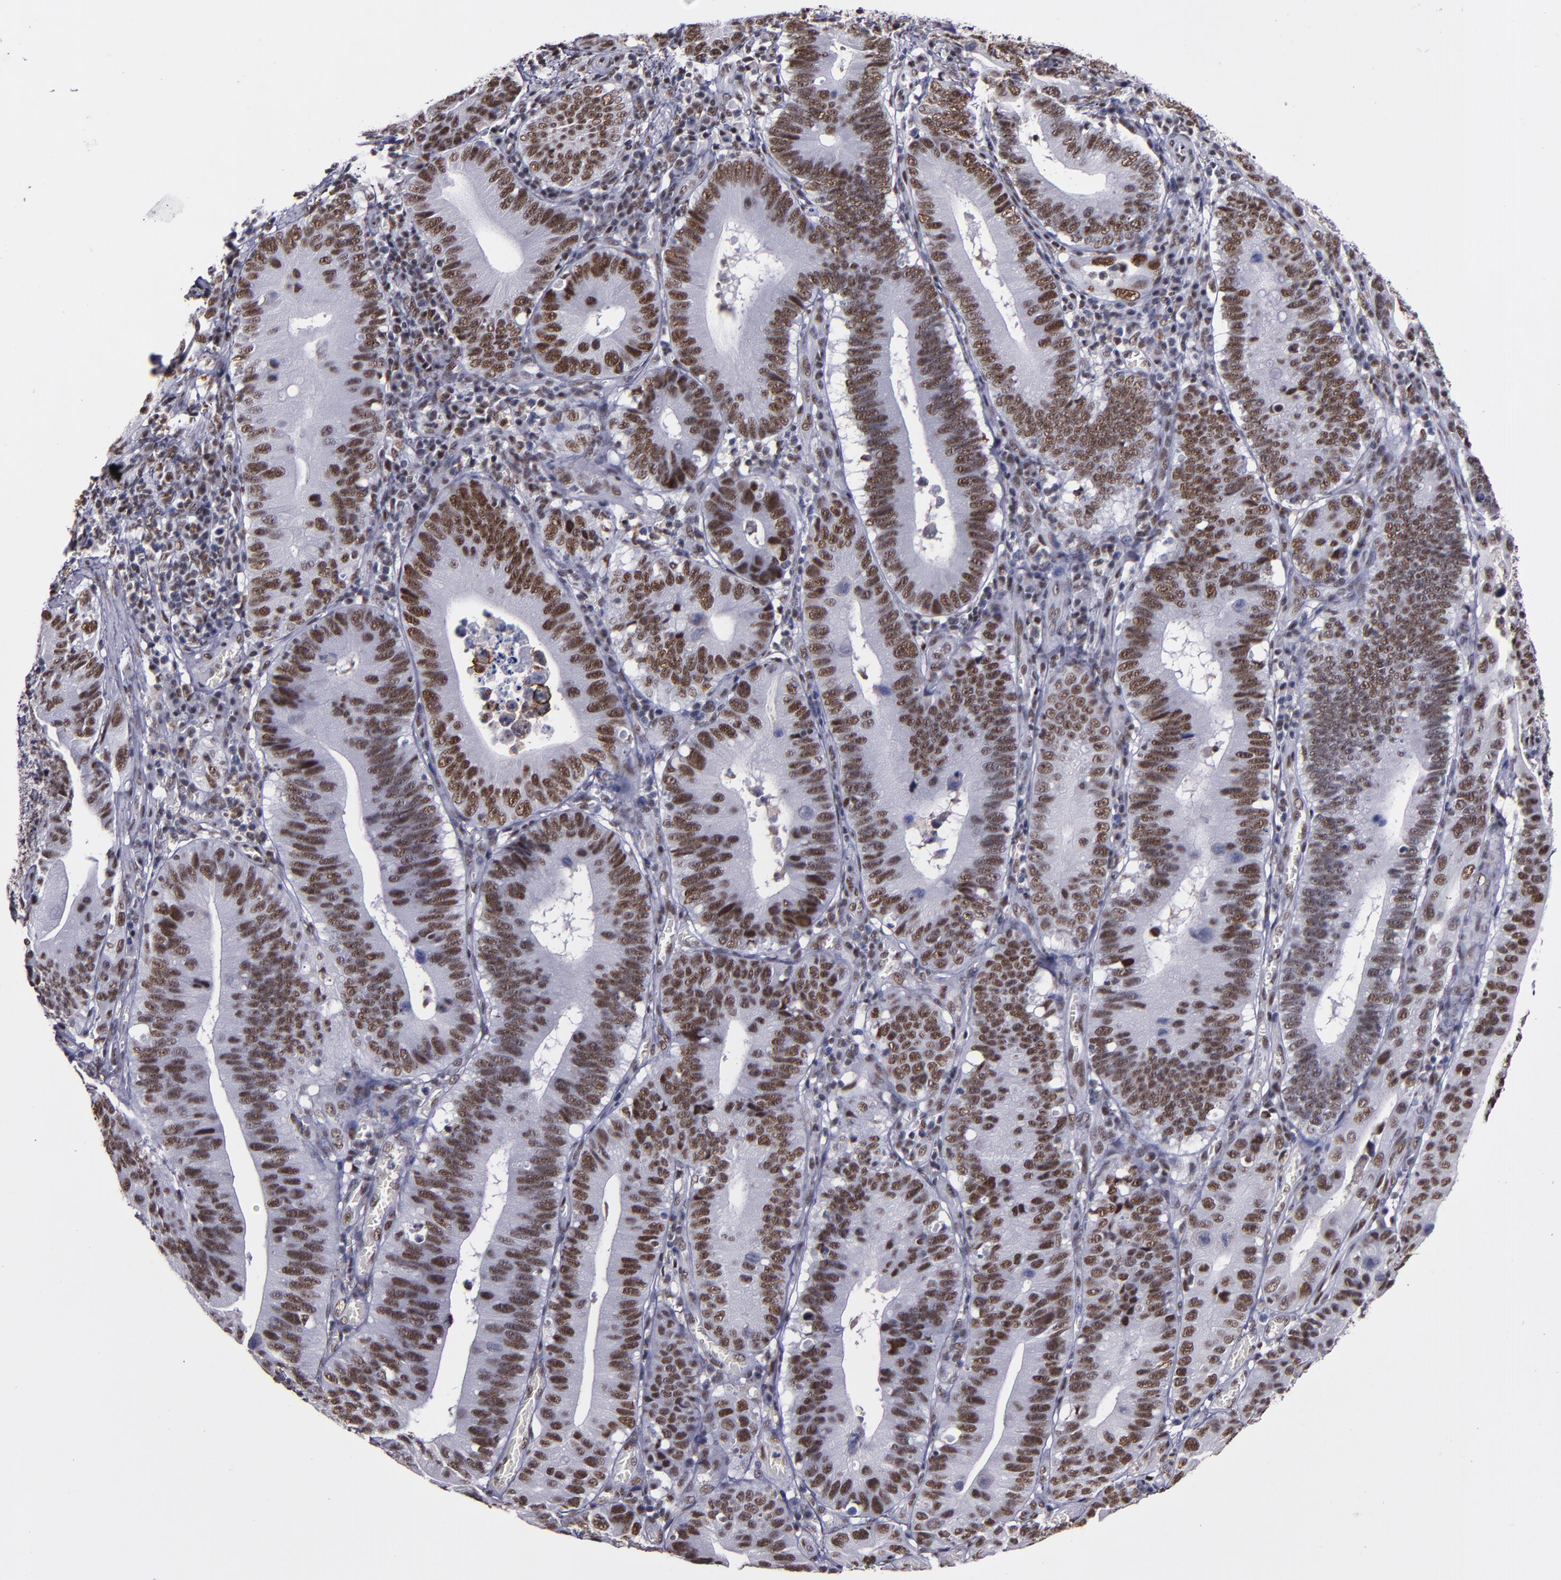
{"staining": {"intensity": "moderate", "quantity": ">75%", "location": "nuclear"}, "tissue": "stomach cancer", "cell_type": "Tumor cells", "image_type": "cancer", "snomed": [{"axis": "morphology", "description": "Adenocarcinoma, NOS"}, {"axis": "topography", "description": "Stomach"}, {"axis": "topography", "description": "Gastric cardia"}], "caption": "Immunohistochemistry image of adenocarcinoma (stomach) stained for a protein (brown), which reveals medium levels of moderate nuclear positivity in approximately >75% of tumor cells.", "gene": "PPP4R3A", "patient": {"sex": "male", "age": 59}}